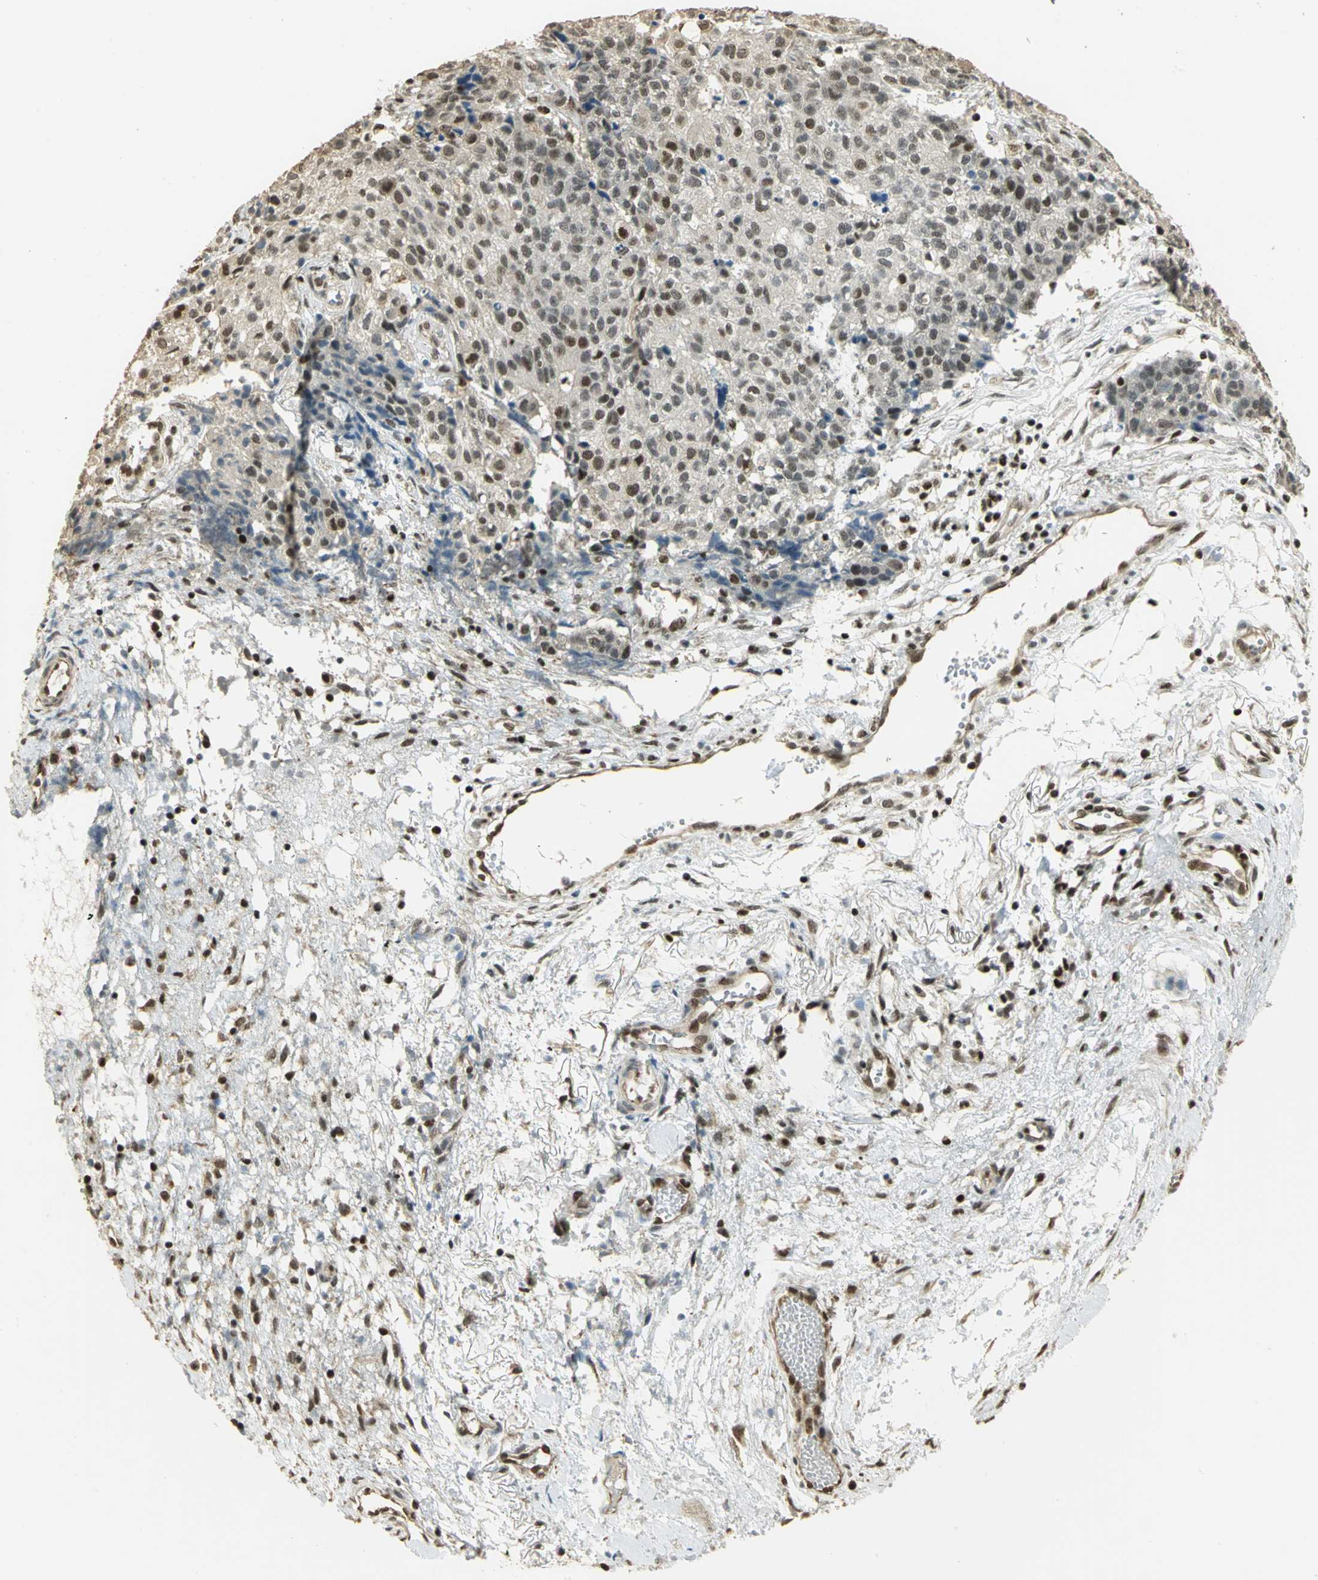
{"staining": {"intensity": "moderate", "quantity": "25%-75%", "location": "nuclear"}, "tissue": "ovarian cancer", "cell_type": "Tumor cells", "image_type": "cancer", "snomed": [{"axis": "morphology", "description": "Carcinoma, endometroid"}, {"axis": "topography", "description": "Ovary"}], "caption": "Endometroid carcinoma (ovarian) stained with a protein marker reveals moderate staining in tumor cells.", "gene": "ELF1", "patient": {"sex": "female", "age": 42}}